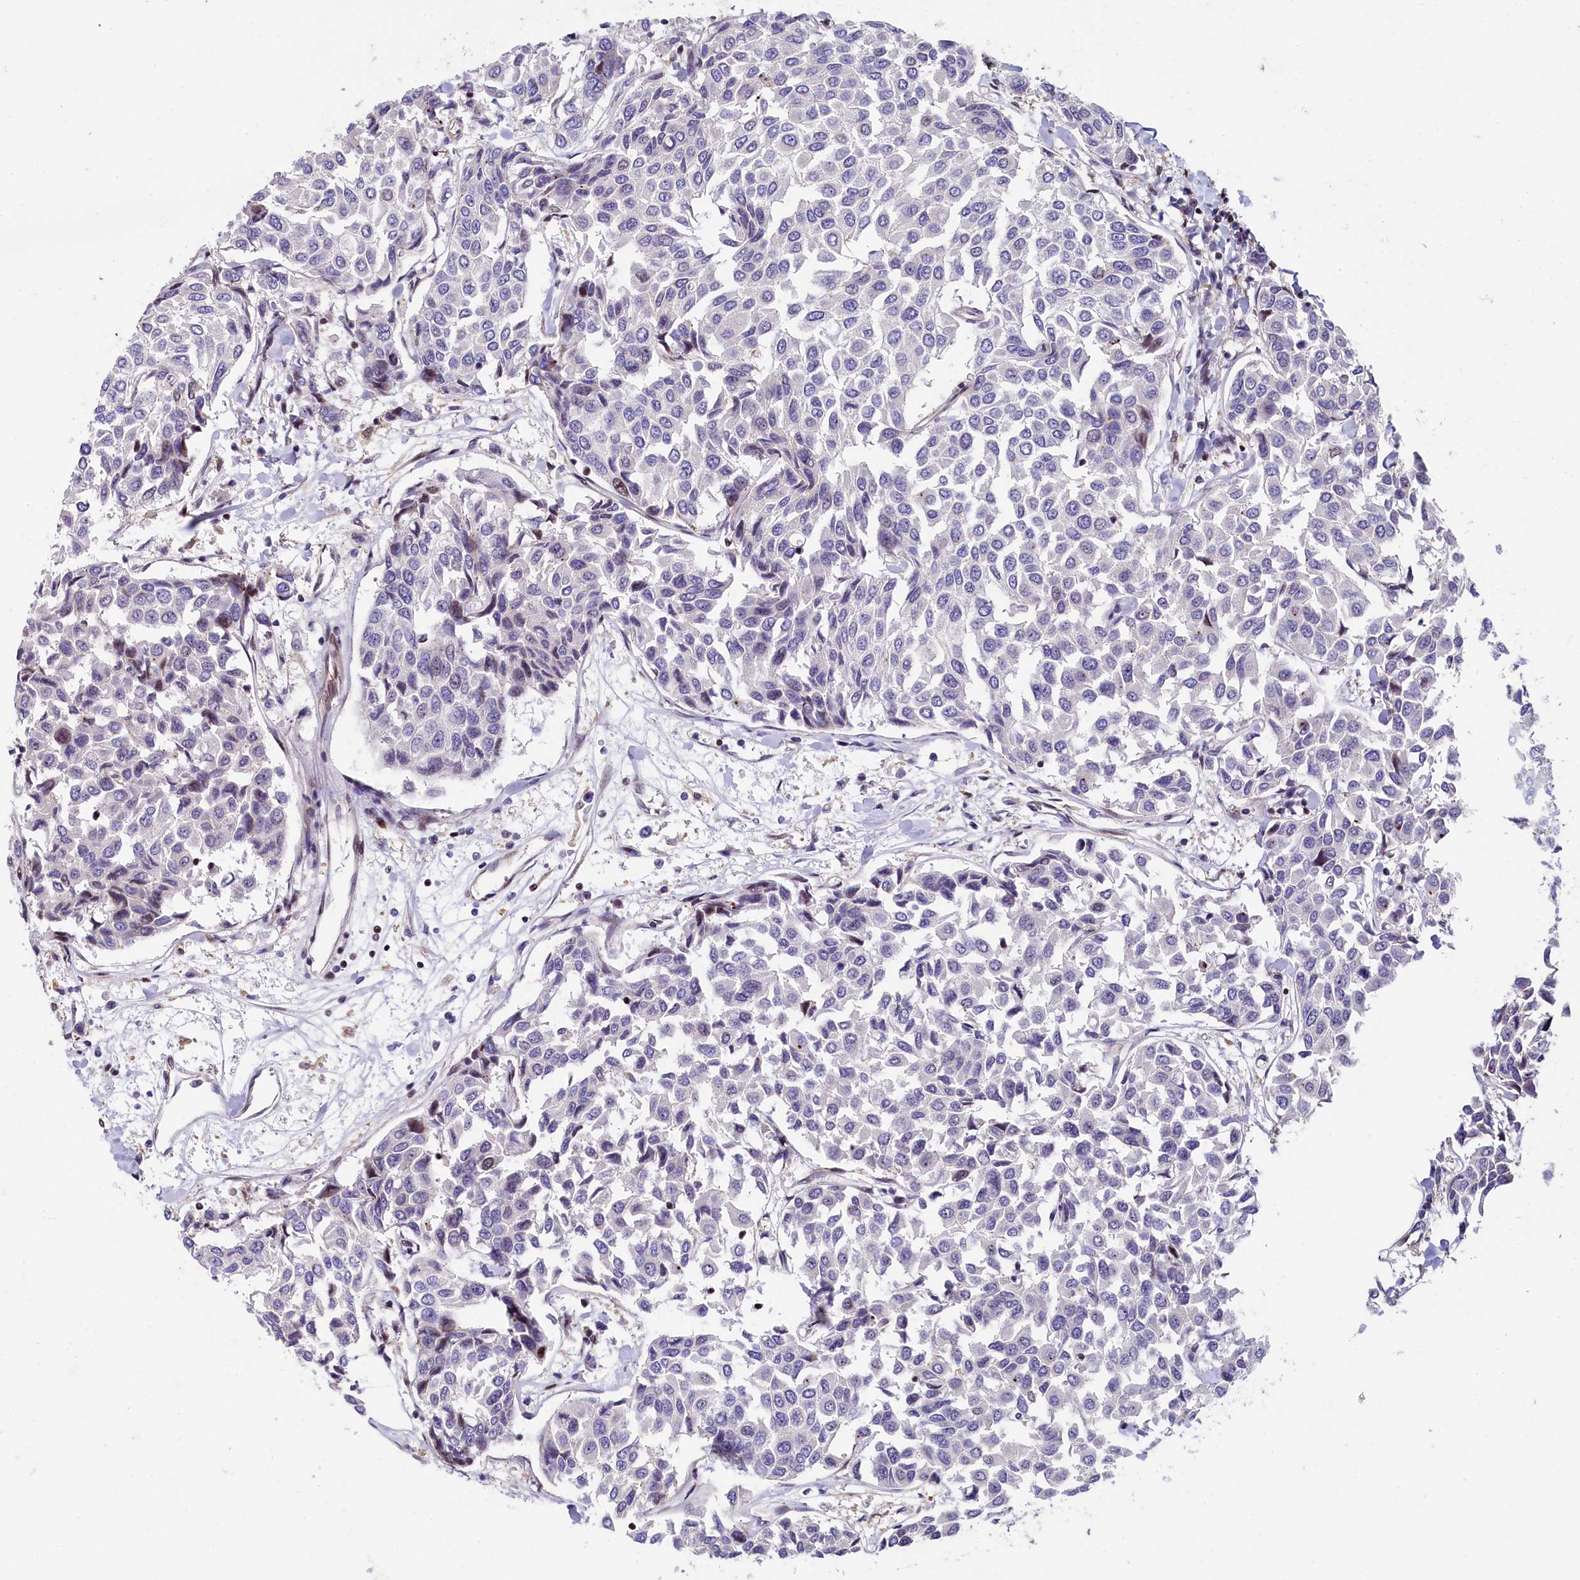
{"staining": {"intensity": "negative", "quantity": "none", "location": "none"}, "tissue": "breast cancer", "cell_type": "Tumor cells", "image_type": "cancer", "snomed": [{"axis": "morphology", "description": "Duct carcinoma"}, {"axis": "topography", "description": "Breast"}], "caption": "High magnification brightfield microscopy of breast cancer (invasive ductal carcinoma) stained with DAB (brown) and counterstained with hematoxylin (blue): tumor cells show no significant staining.", "gene": "TGDS", "patient": {"sex": "female", "age": 55}}